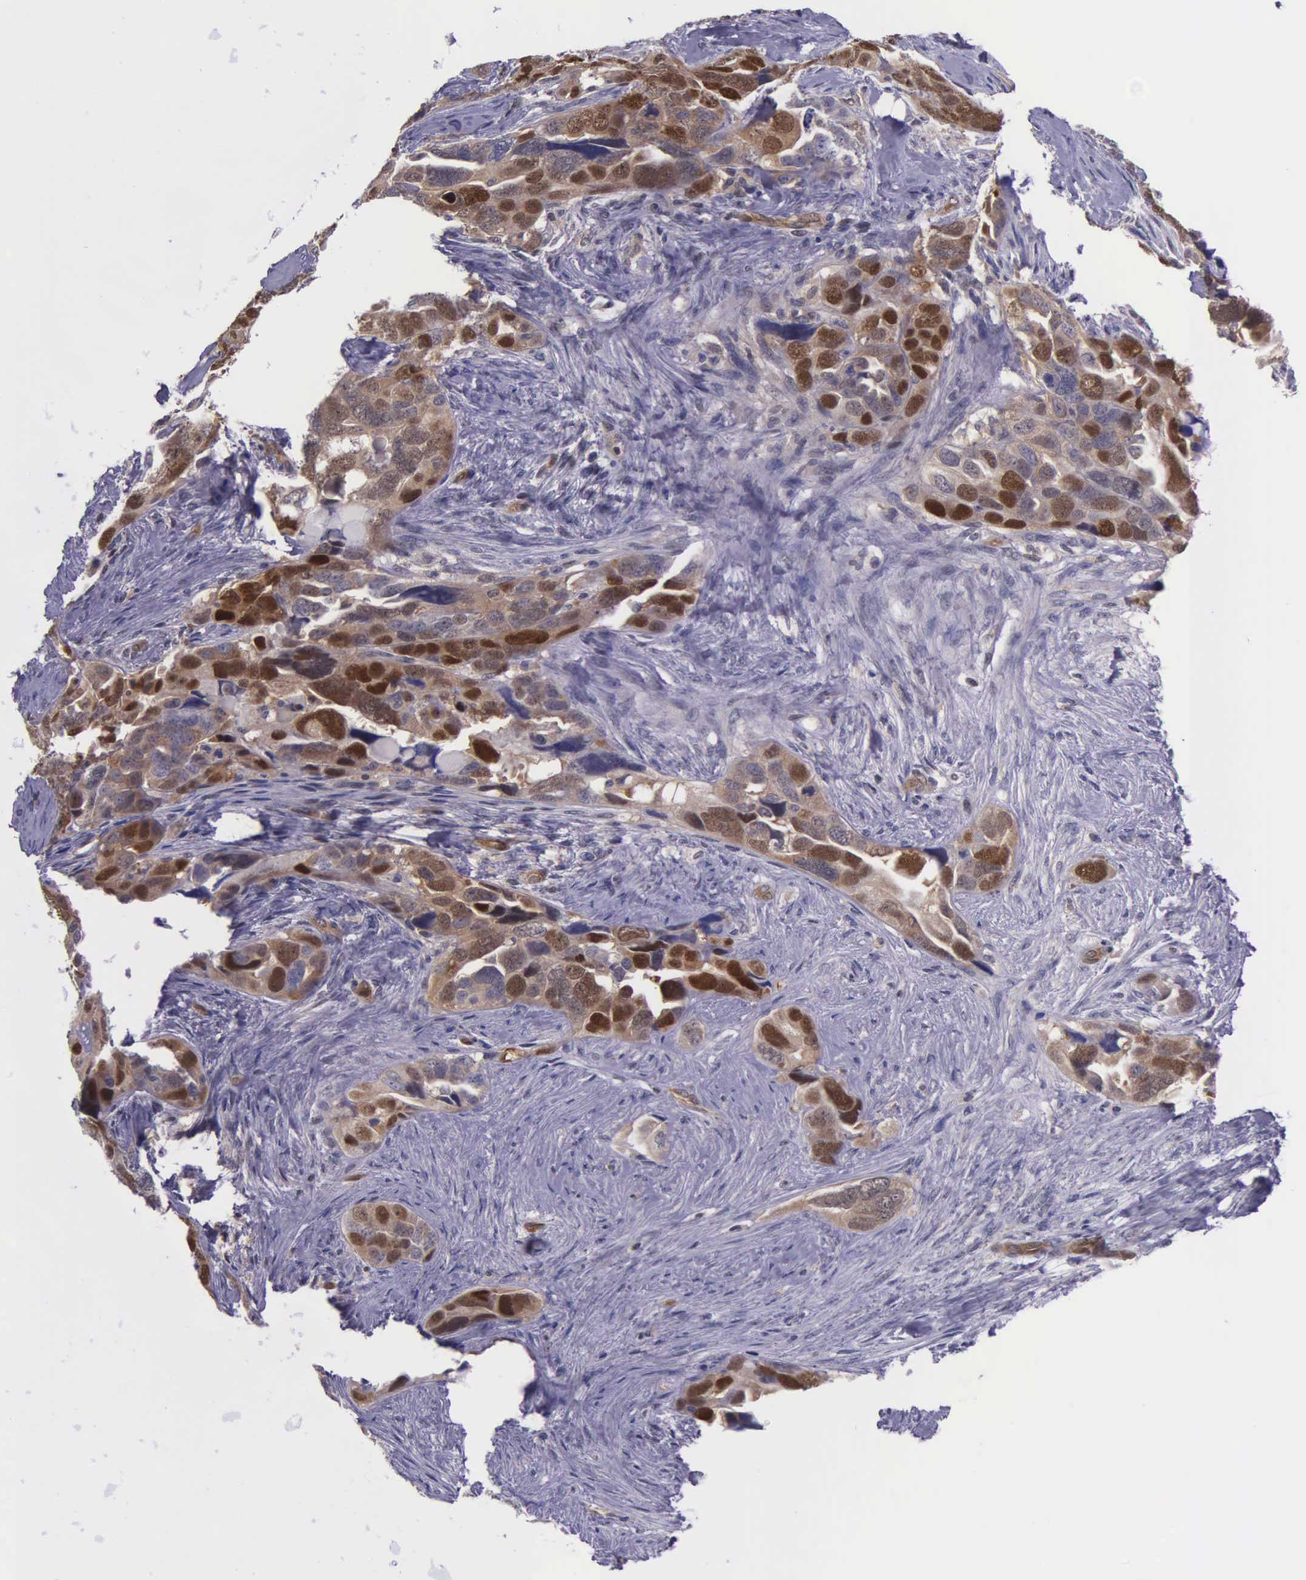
{"staining": {"intensity": "strong", "quantity": ">75%", "location": "cytoplasmic/membranous,nuclear"}, "tissue": "ovarian cancer", "cell_type": "Tumor cells", "image_type": "cancer", "snomed": [{"axis": "morphology", "description": "Cystadenocarcinoma, serous, NOS"}, {"axis": "topography", "description": "Ovary"}], "caption": "High-magnification brightfield microscopy of ovarian cancer stained with DAB (3,3'-diaminobenzidine) (brown) and counterstained with hematoxylin (blue). tumor cells exhibit strong cytoplasmic/membranous and nuclear expression is seen in approximately>75% of cells.", "gene": "GMPR2", "patient": {"sex": "female", "age": 63}}